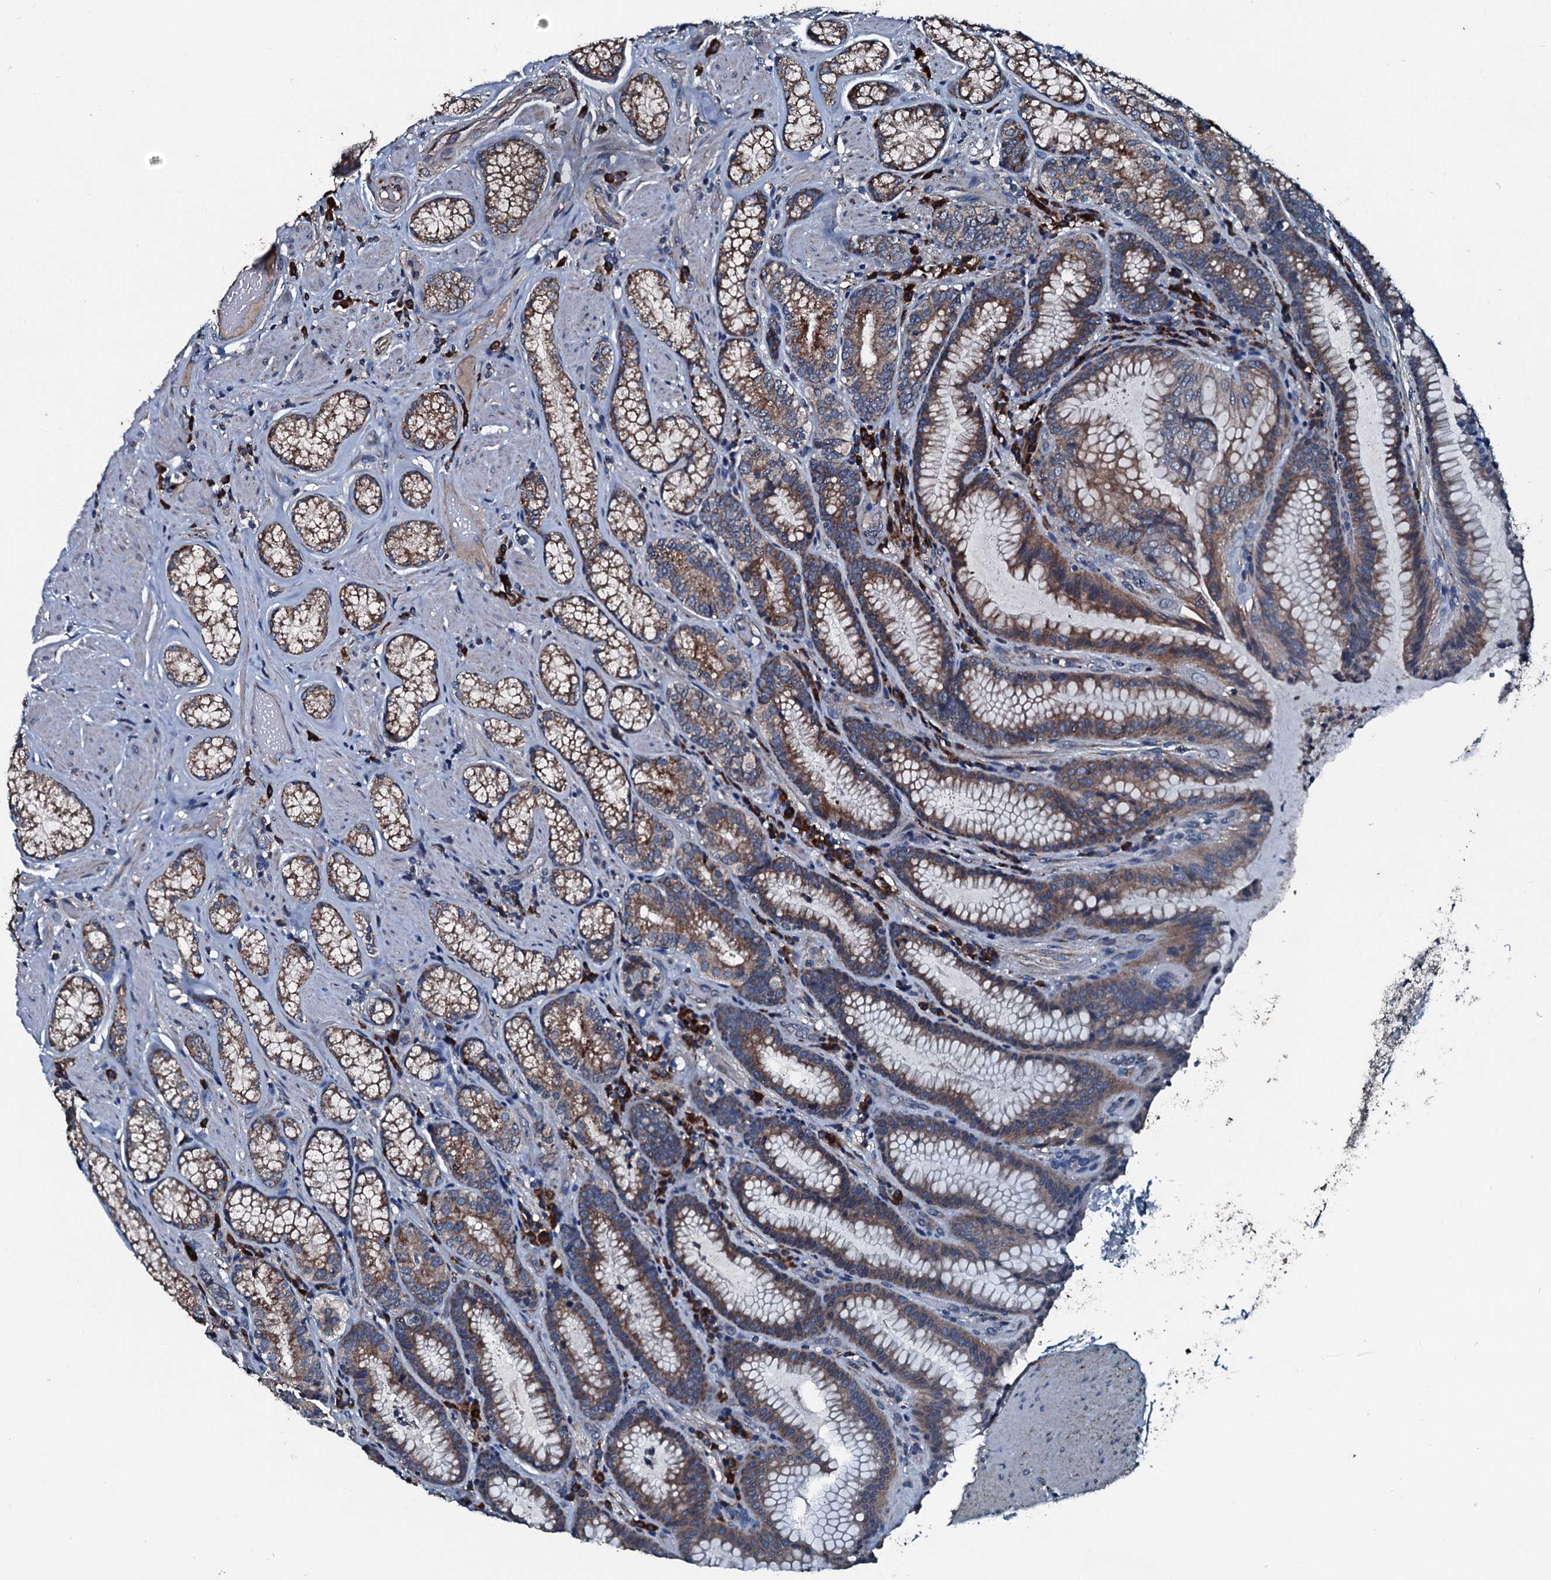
{"staining": {"intensity": "strong", "quantity": "25%-75%", "location": "cytoplasmic/membranous"}, "tissue": "stomach", "cell_type": "Glandular cells", "image_type": "normal", "snomed": [{"axis": "morphology", "description": "Normal tissue, NOS"}, {"axis": "topography", "description": "Stomach, upper"}, {"axis": "topography", "description": "Stomach, lower"}], "caption": "Immunohistochemical staining of normal human stomach displays strong cytoplasmic/membranous protein positivity in about 25%-75% of glandular cells.", "gene": "ACSS3", "patient": {"sex": "female", "age": 76}}